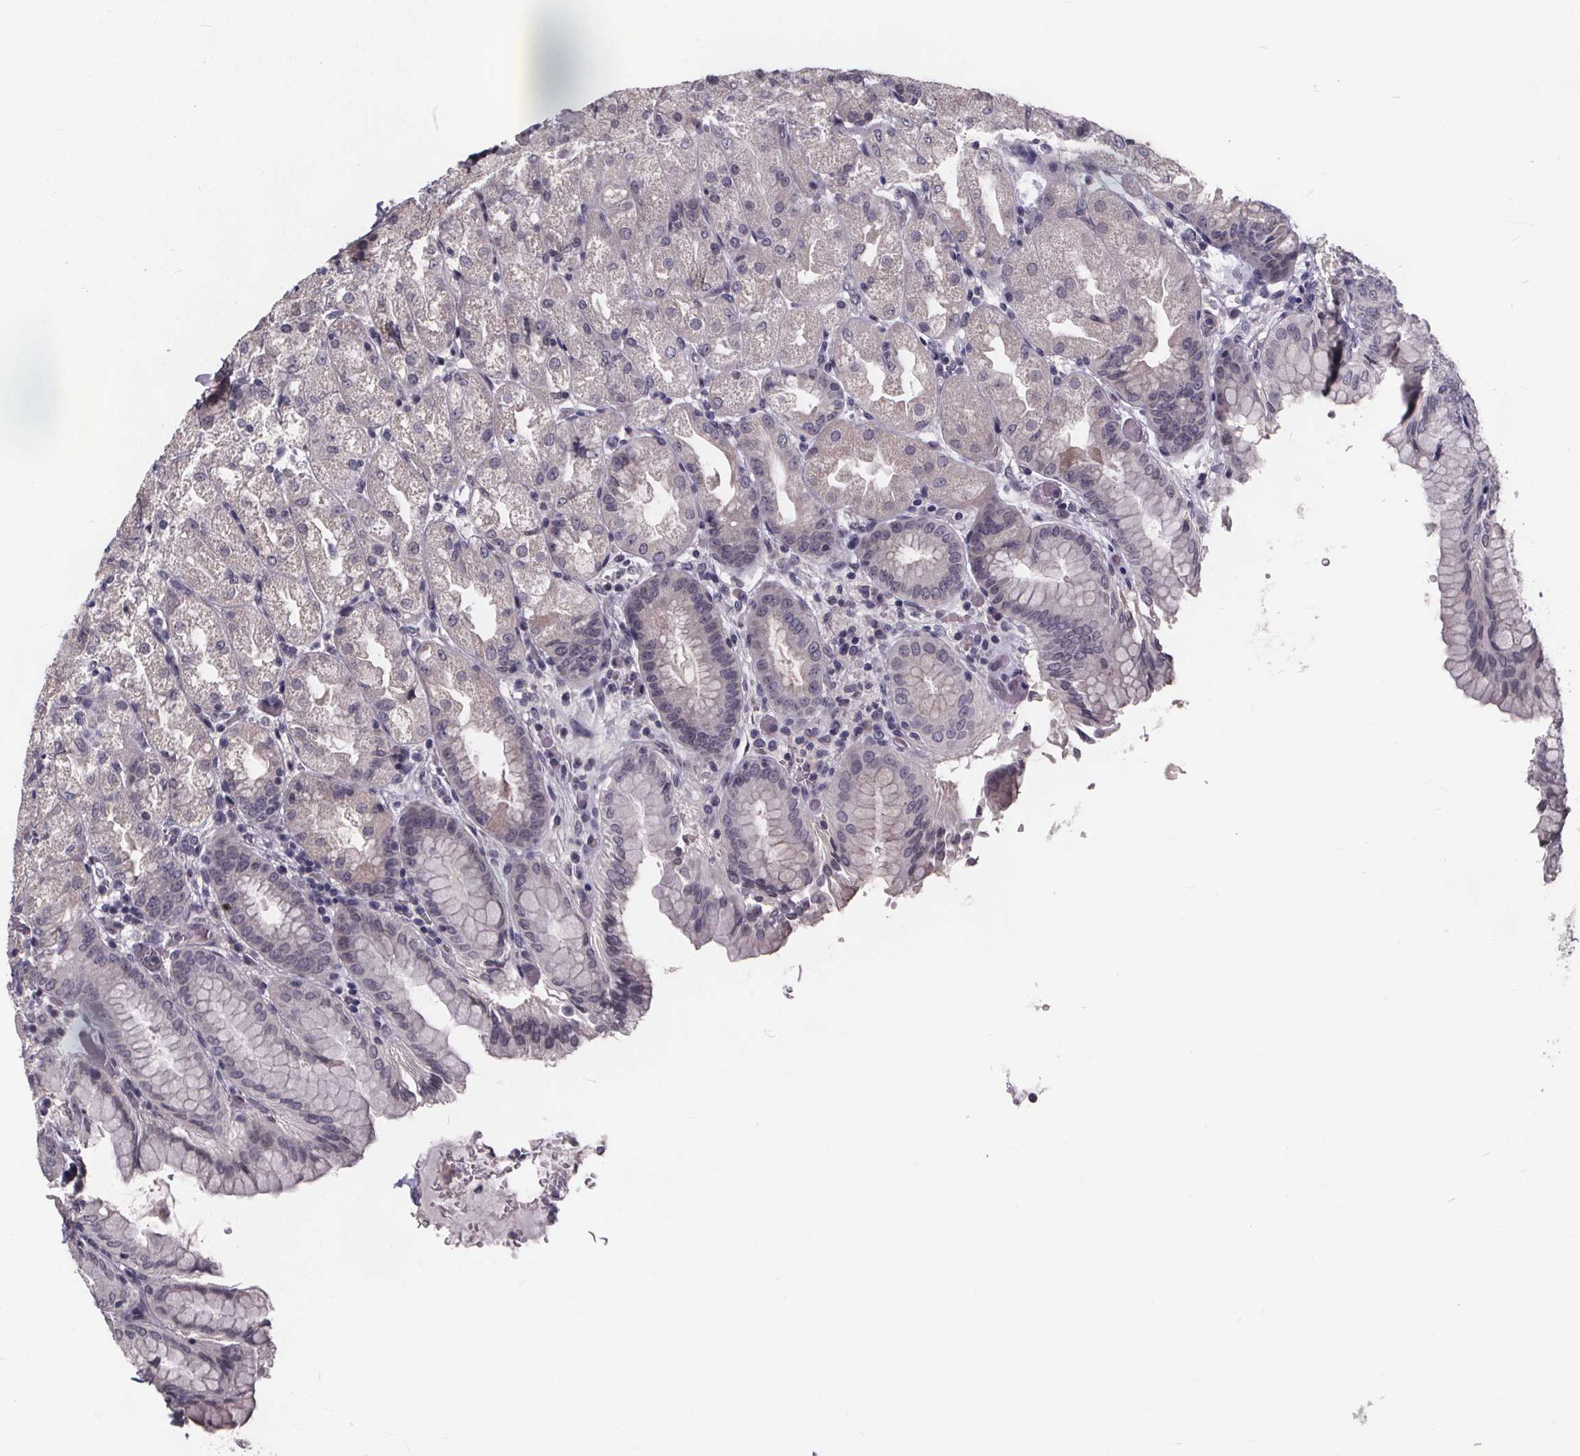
{"staining": {"intensity": "negative", "quantity": "none", "location": "none"}, "tissue": "stomach", "cell_type": "Glandular cells", "image_type": "normal", "snomed": [{"axis": "morphology", "description": "Normal tissue, NOS"}, {"axis": "topography", "description": "Stomach, upper"}, {"axis": "topography", "description": "Stomach"}, {"axis": "topography", "description": "Stomach, lower"}], "caption": "DAB immunohistochemical staining of unremarkable human stomach displays no significant expression in glandular cells.", "gene": "FAM181B", "patient": {"sex": "male", "age": 62}}